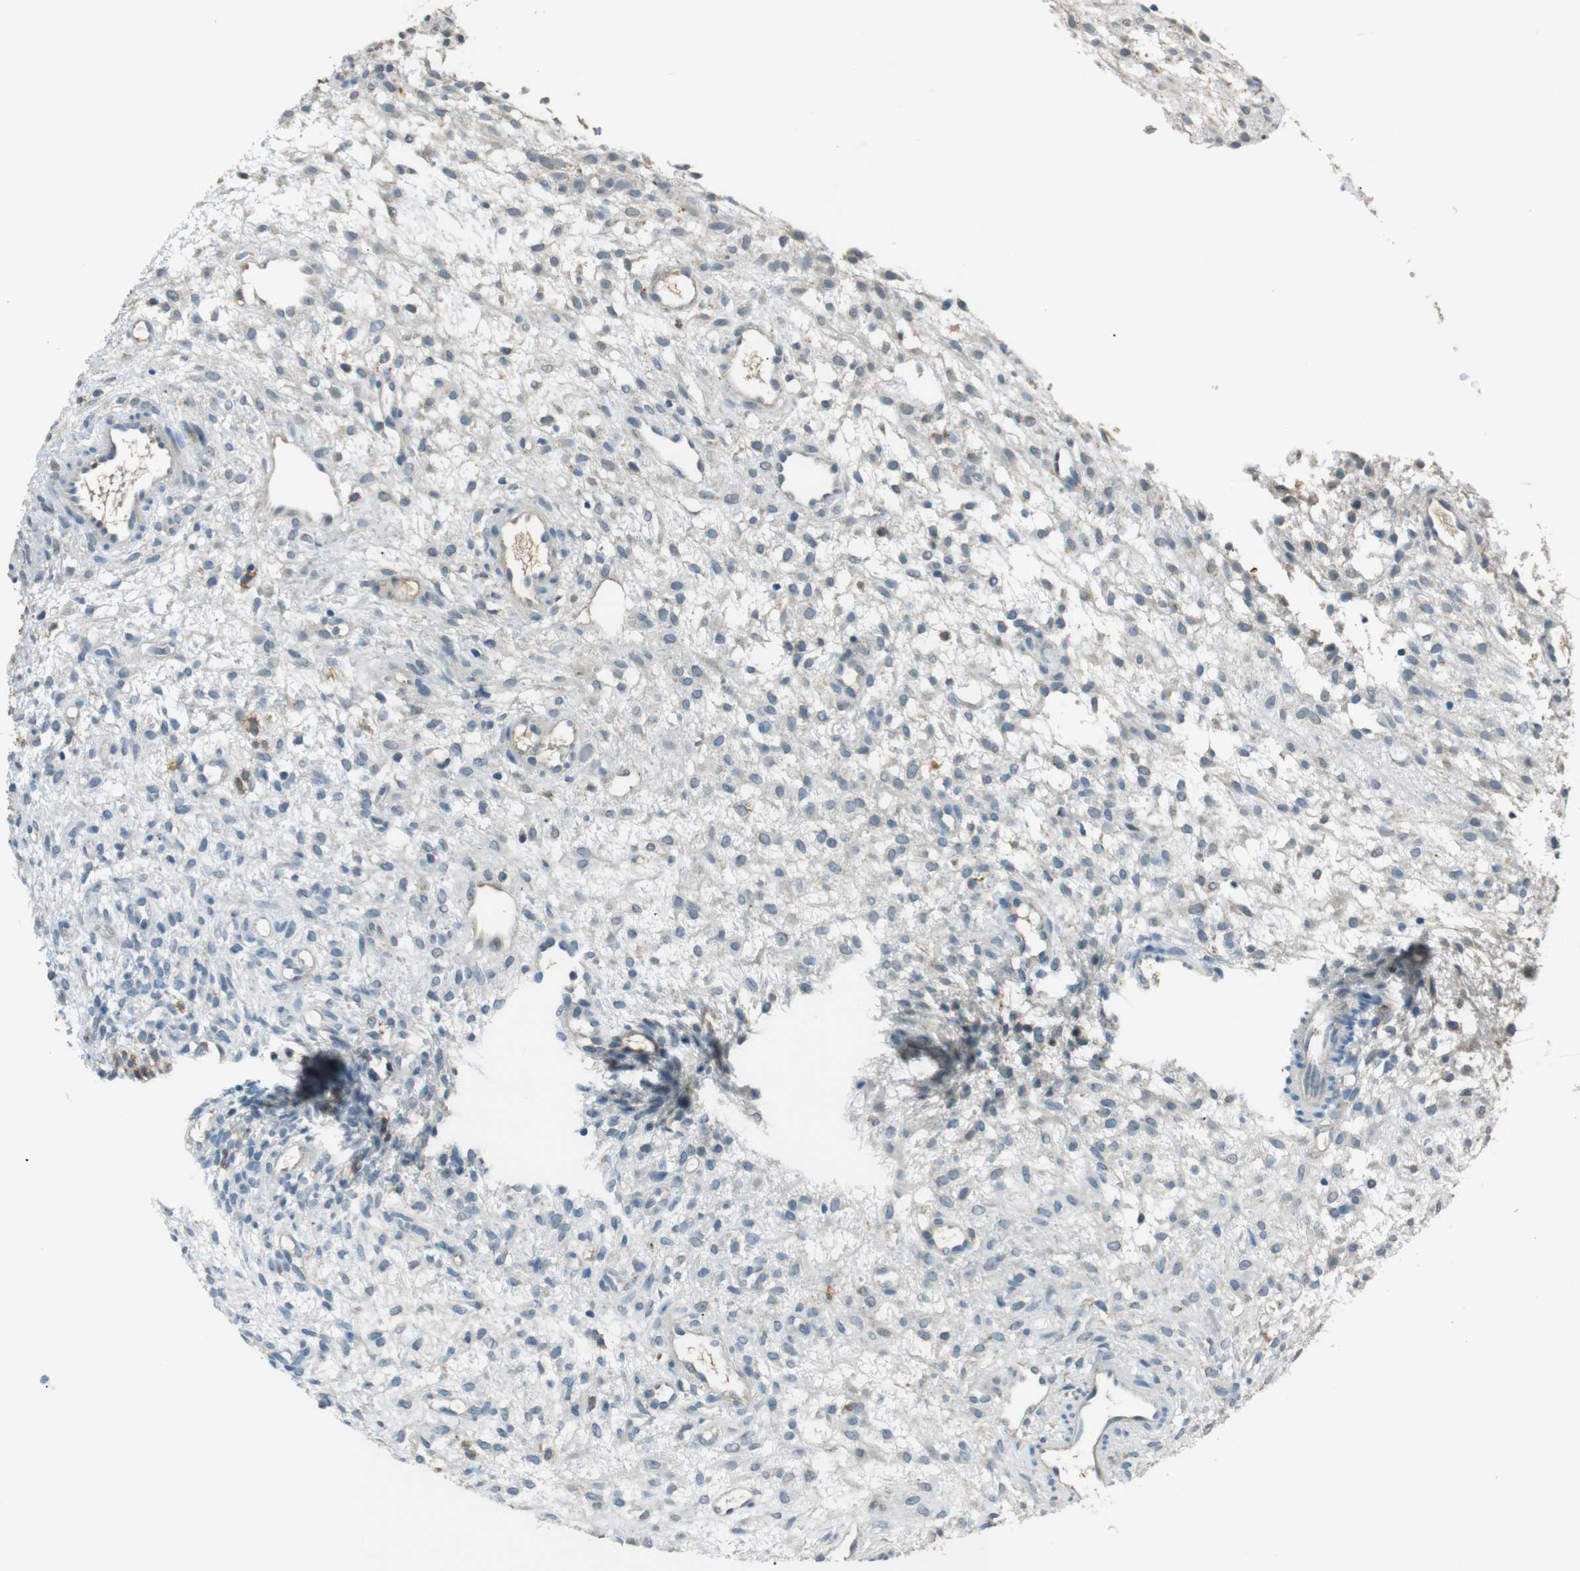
{"staining": {"intensity": "negative", "quantity": "none", "location": "none"}, "tissue": "ovary", "cell_type": "Ovarian stroma cells", "image_type": "normal", "snomed": [{"axis": "morphology", "description": "Normal tissue, NOS"}, {"axis": "morphology", "description": "Cyst, NOS"}, {"axis": "topography", "description": "Ovary"}], "caption": "An image of human ovary is negative for staining in ovarian stroma cells. (DAB (3,3'-diaminobenzidine) immunohistochemistry (IHC), high magnification).", "gene": "MAGI2", "patient": {"sex": "female", "age": 18}}